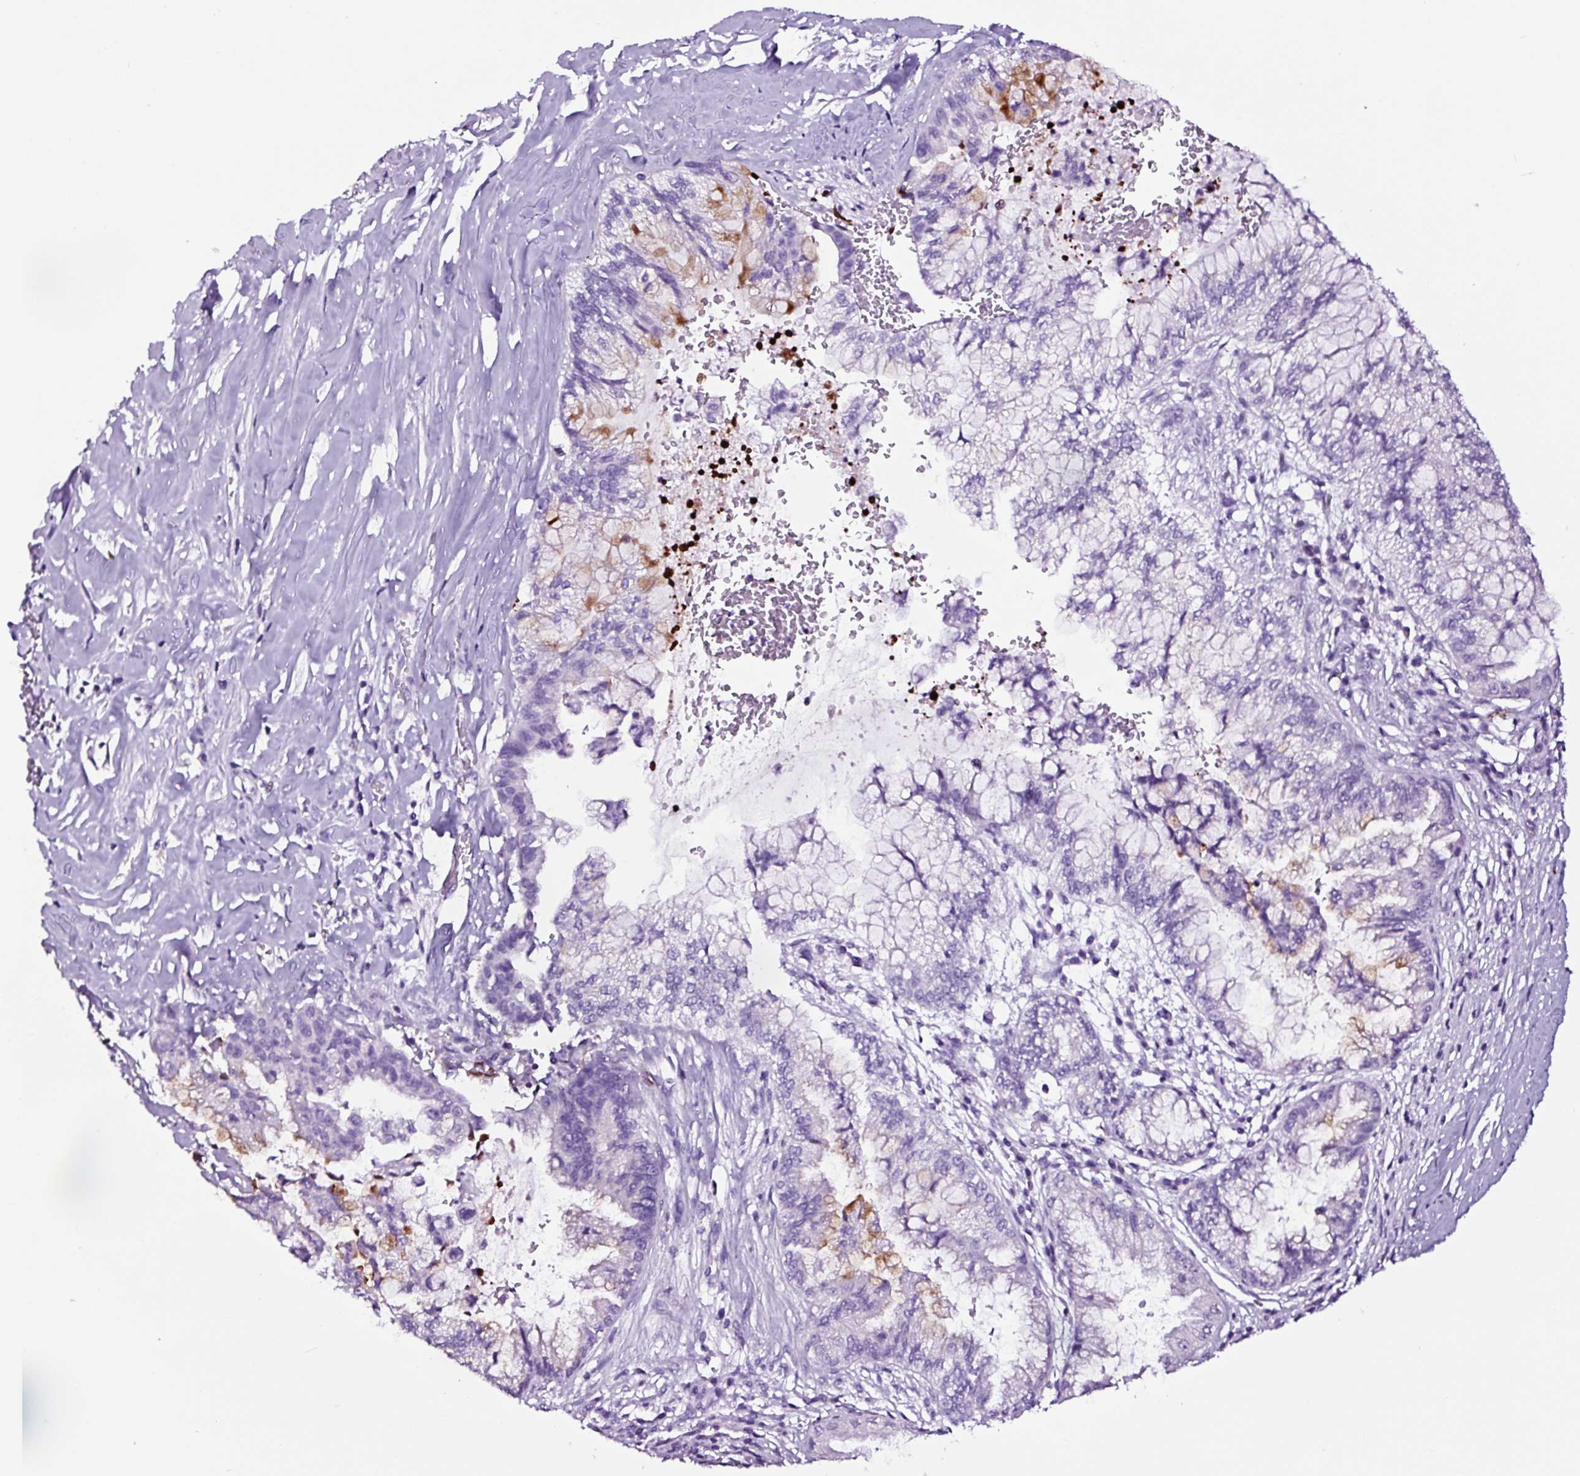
{"staining": {"intensity": "negative", "quantity": "none", "location": "none"}, "tissue": "pancreatic cancer", "cell_type": "Tumor cells", "image_type": "cancer", "snomed": [{"axis": "morphology", "description": "Adenocarcinoma, NOS"}, {"axis": "topography", "description": "Pancreas"}], "caption": "There is no significant expression in tumor cells of pancreatic adenocarcinoma.", "gene": "FBXL7", "patient": {"sex": "male", "age": 73}}